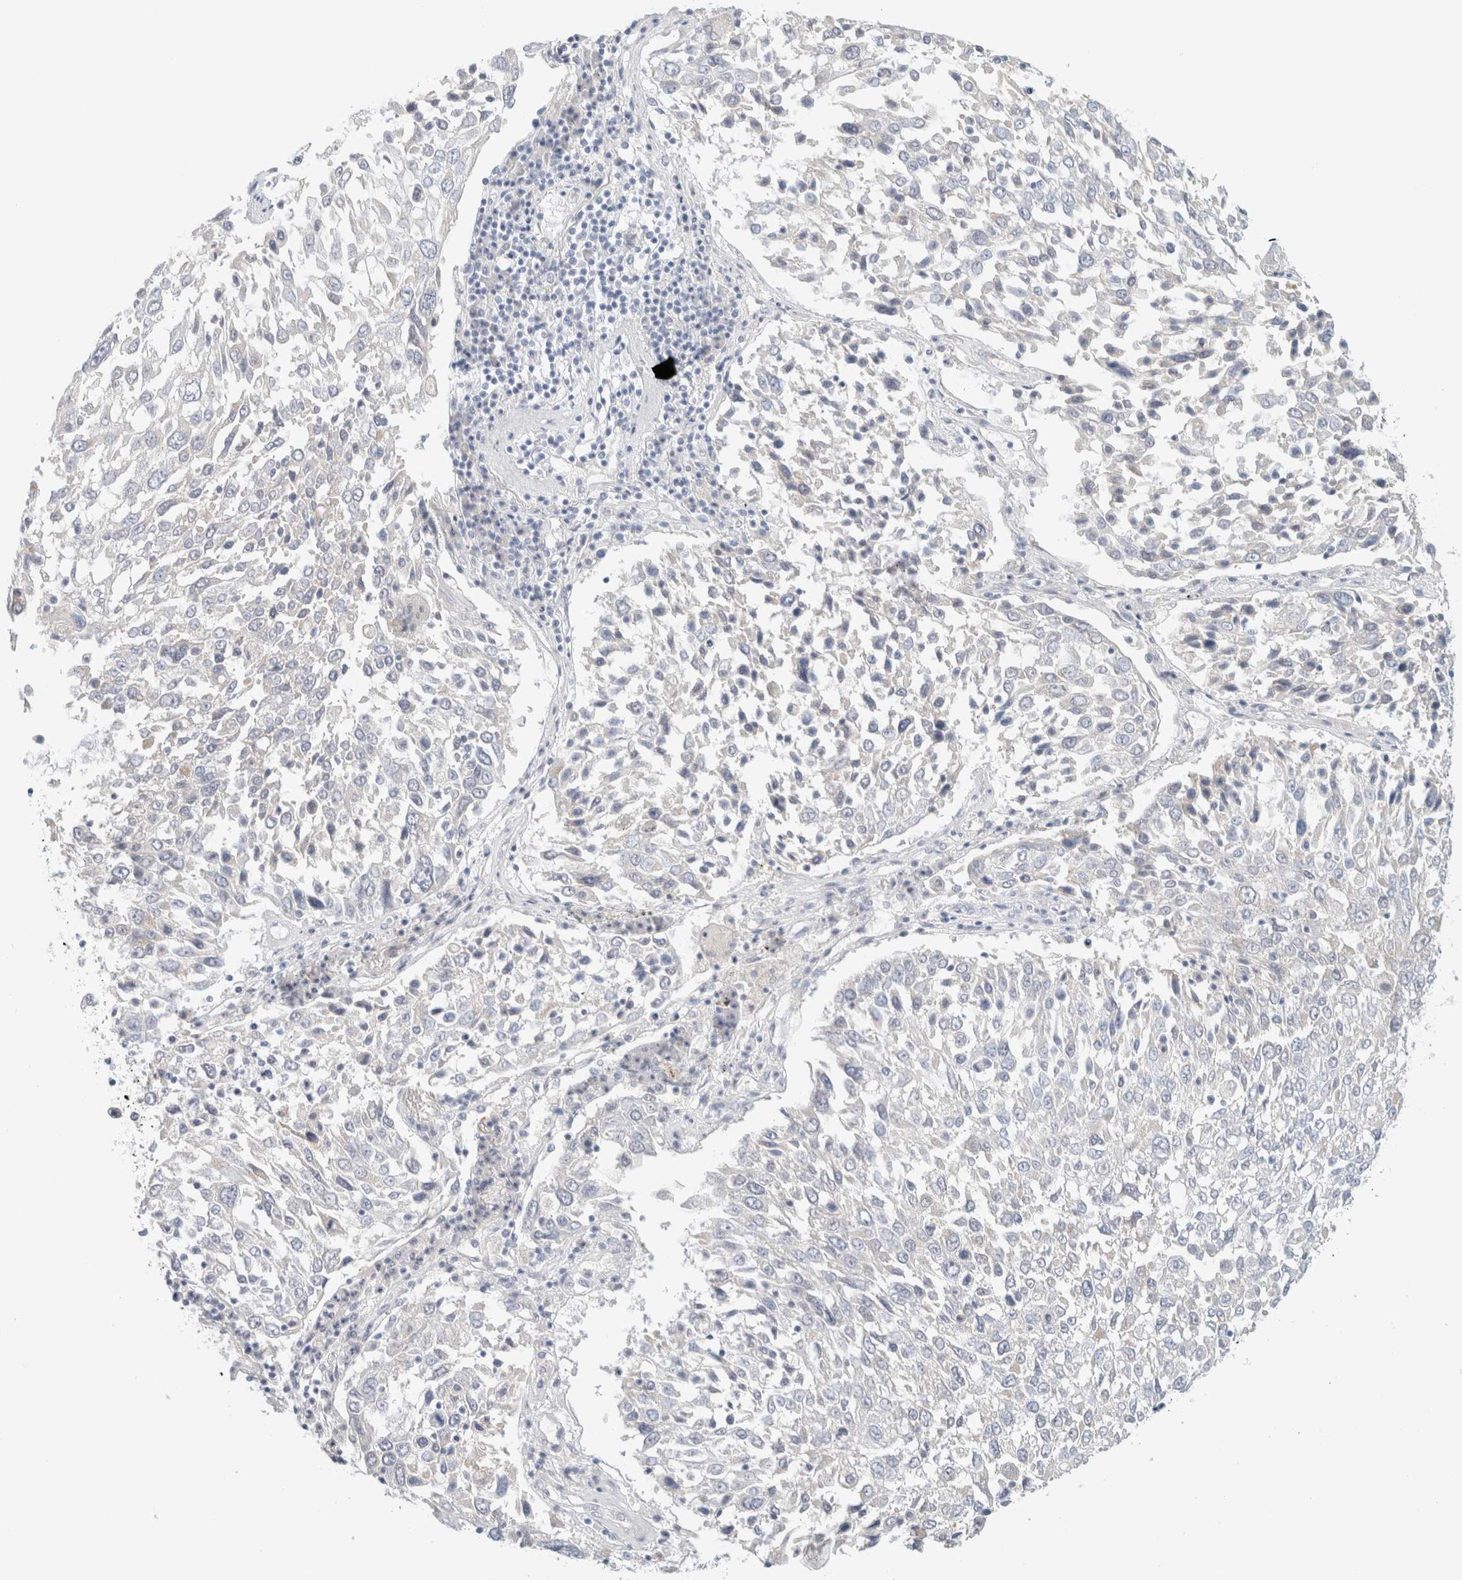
{"staining": {"intensity": "negative", "quantity": "none", "location": "none"}, "tissue": "lung cancer", "cell_type": "Tumor cells", "image_type": "cancer", "snomed": [{"axis": "morphology", "description": "Squamous cell carcinoma, NOS"}, {"axis": "topography", "description": "Lung"}], "caption": "DAB immunohistochemical staining of human squamous cell carcinoma (lung) demonstrates no significant staining in tumor cells.", "gene": "HEXD", "patient": {"sex": "male", "age": 65}}